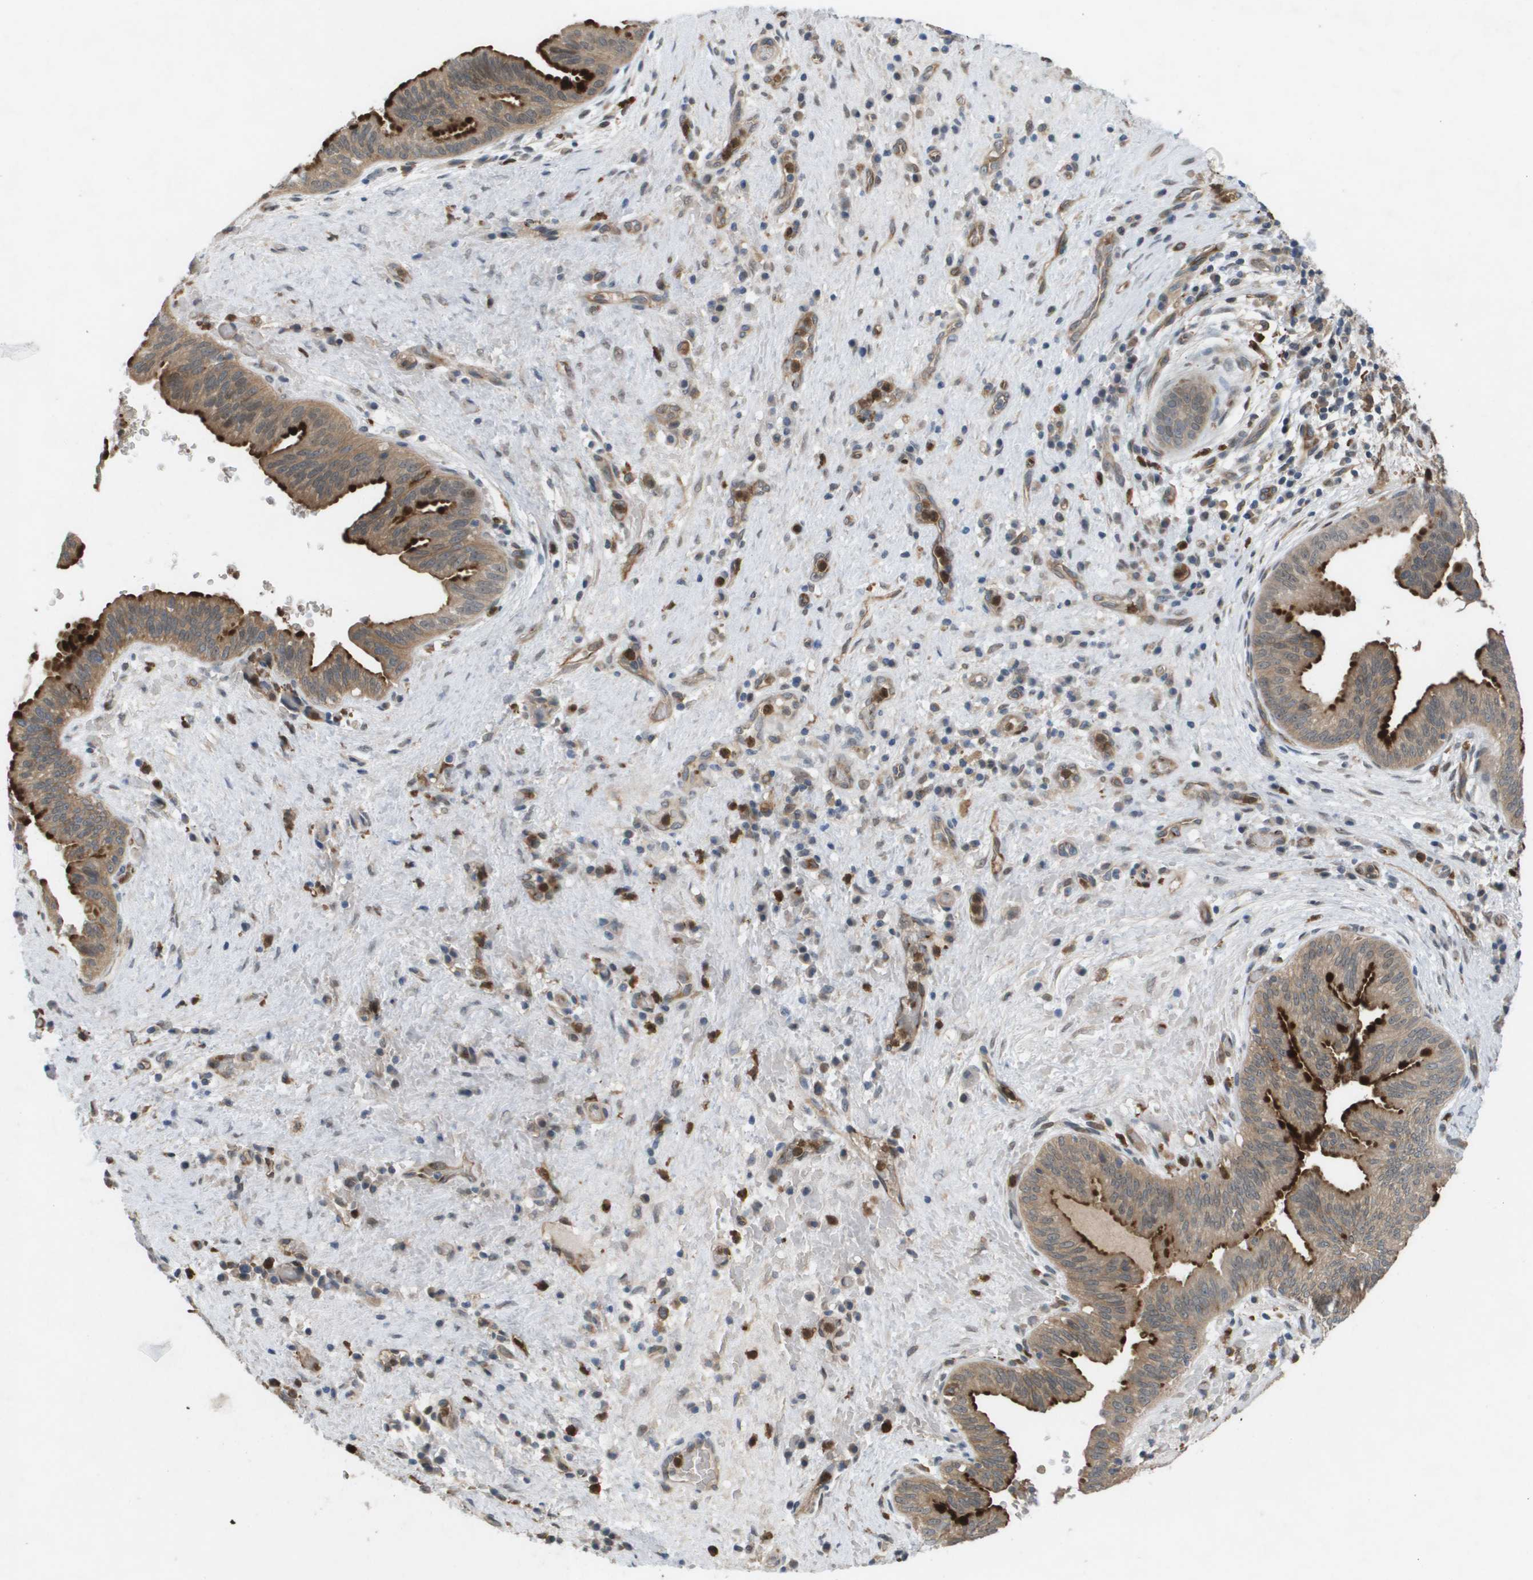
{"staining": {"intensity": "strong", "quantity": "25%-75%", "location": "cytoplasmic/membranous"}, "tissue": "liver cancer", "cell_type": "Tumor cells", "image_type": "cancer", "snomed": [{"axis": "morphology", "description": "Cholangiocarcinoma"}, {"axis": "topography", "description": "Liver"}], "caption": "A brown stain shows strong cytoplasmic/membranous staining of a protein in human liver cancer (cholangiocarcinoma) tumor cells.", "gene": "PALD1", "patient": {"sex": "female", "age": 38}}